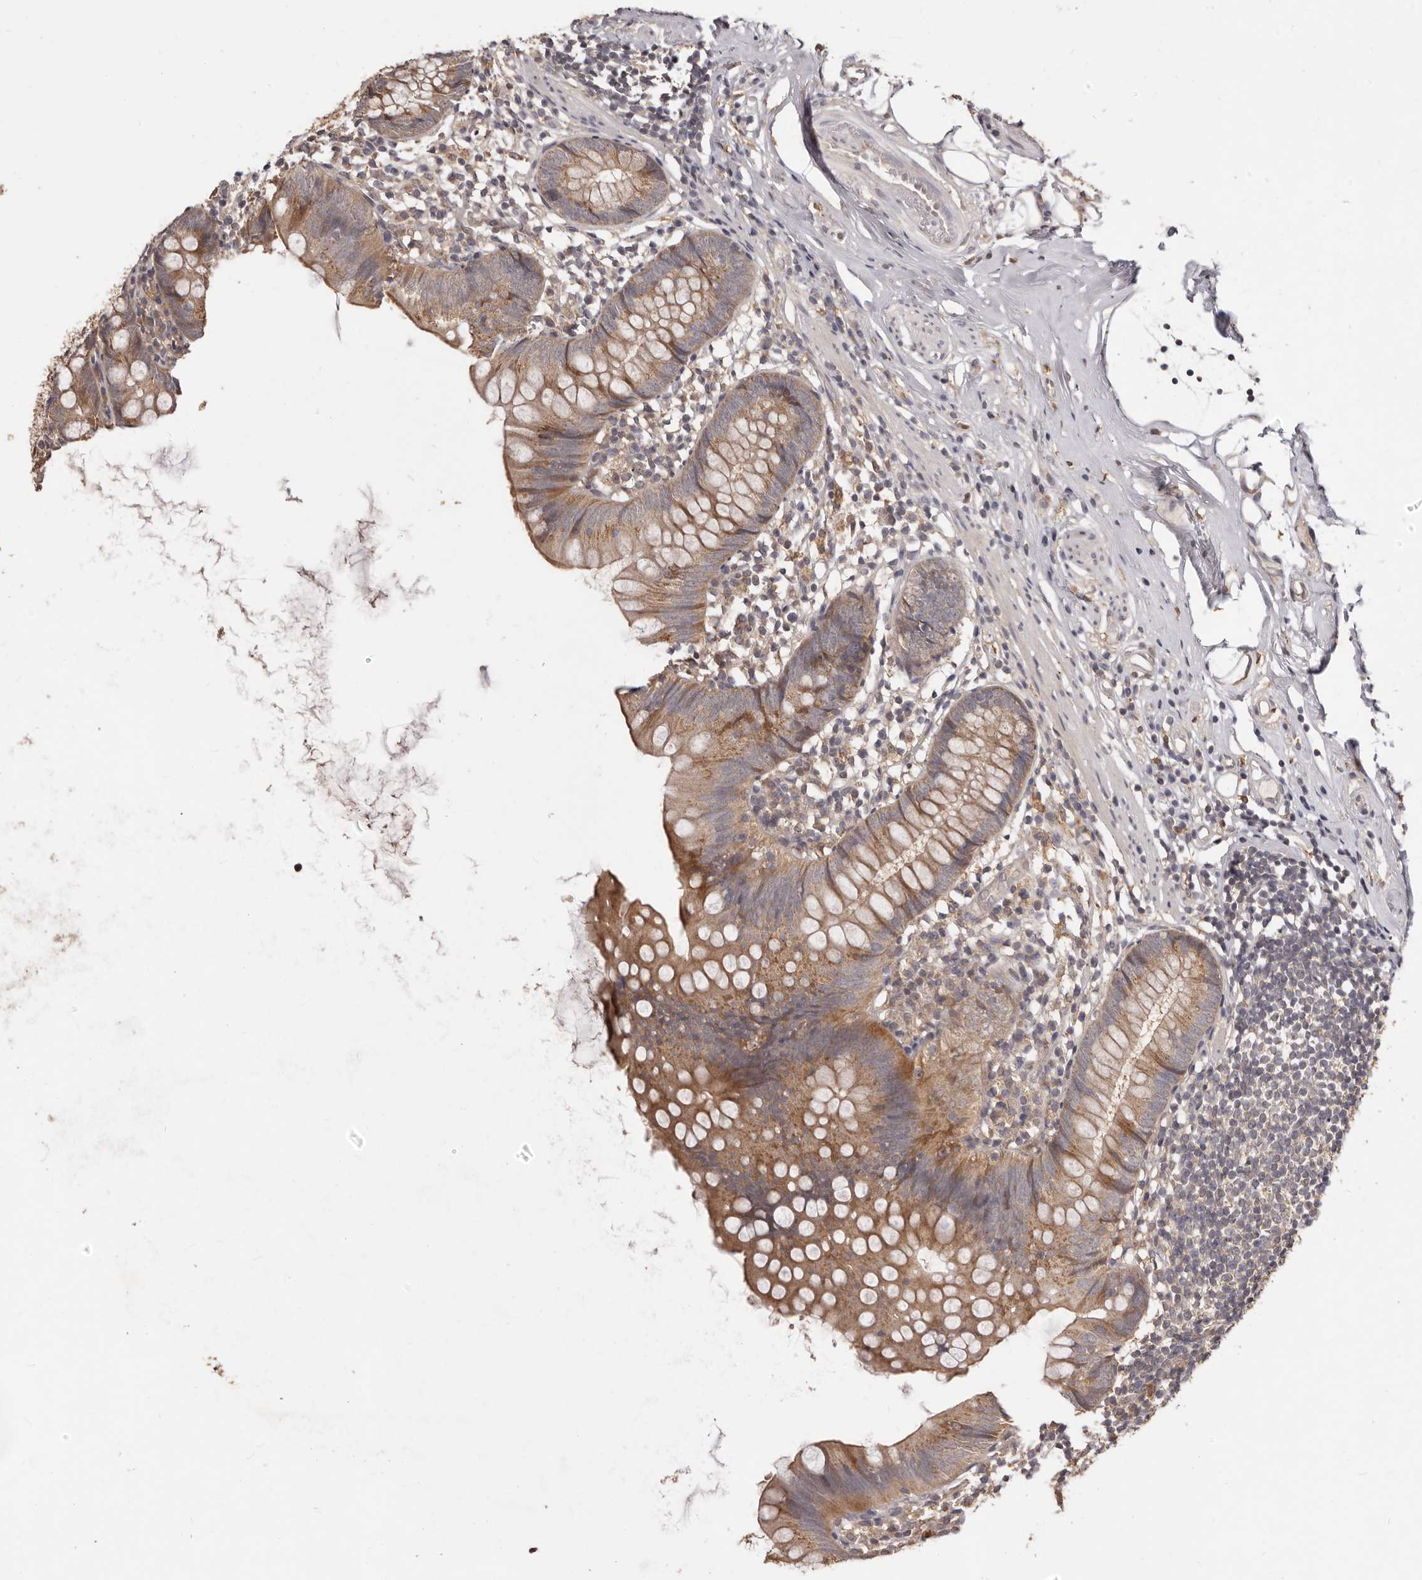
{"staining": {"intensity": "moderate", "quantity": ">75%", "location": "cytoplasmic/membranous"}, "tissue": "appendix", "cell_type": "Glandular cells", "image_type": "normal", "snomed": [{"axis": "morphology", "description": "Normal tissue, NOS"}, {"axis": "topography", "description": "Appendix"}], "caption": "The image displays immunohistochemical staining of benign appendix. There is moderate cytoplasmic/membranous expression is identified in about >75% of glandular cells.", "gene": "MTO1", "patient": {"sex": "female", "age": 62}}